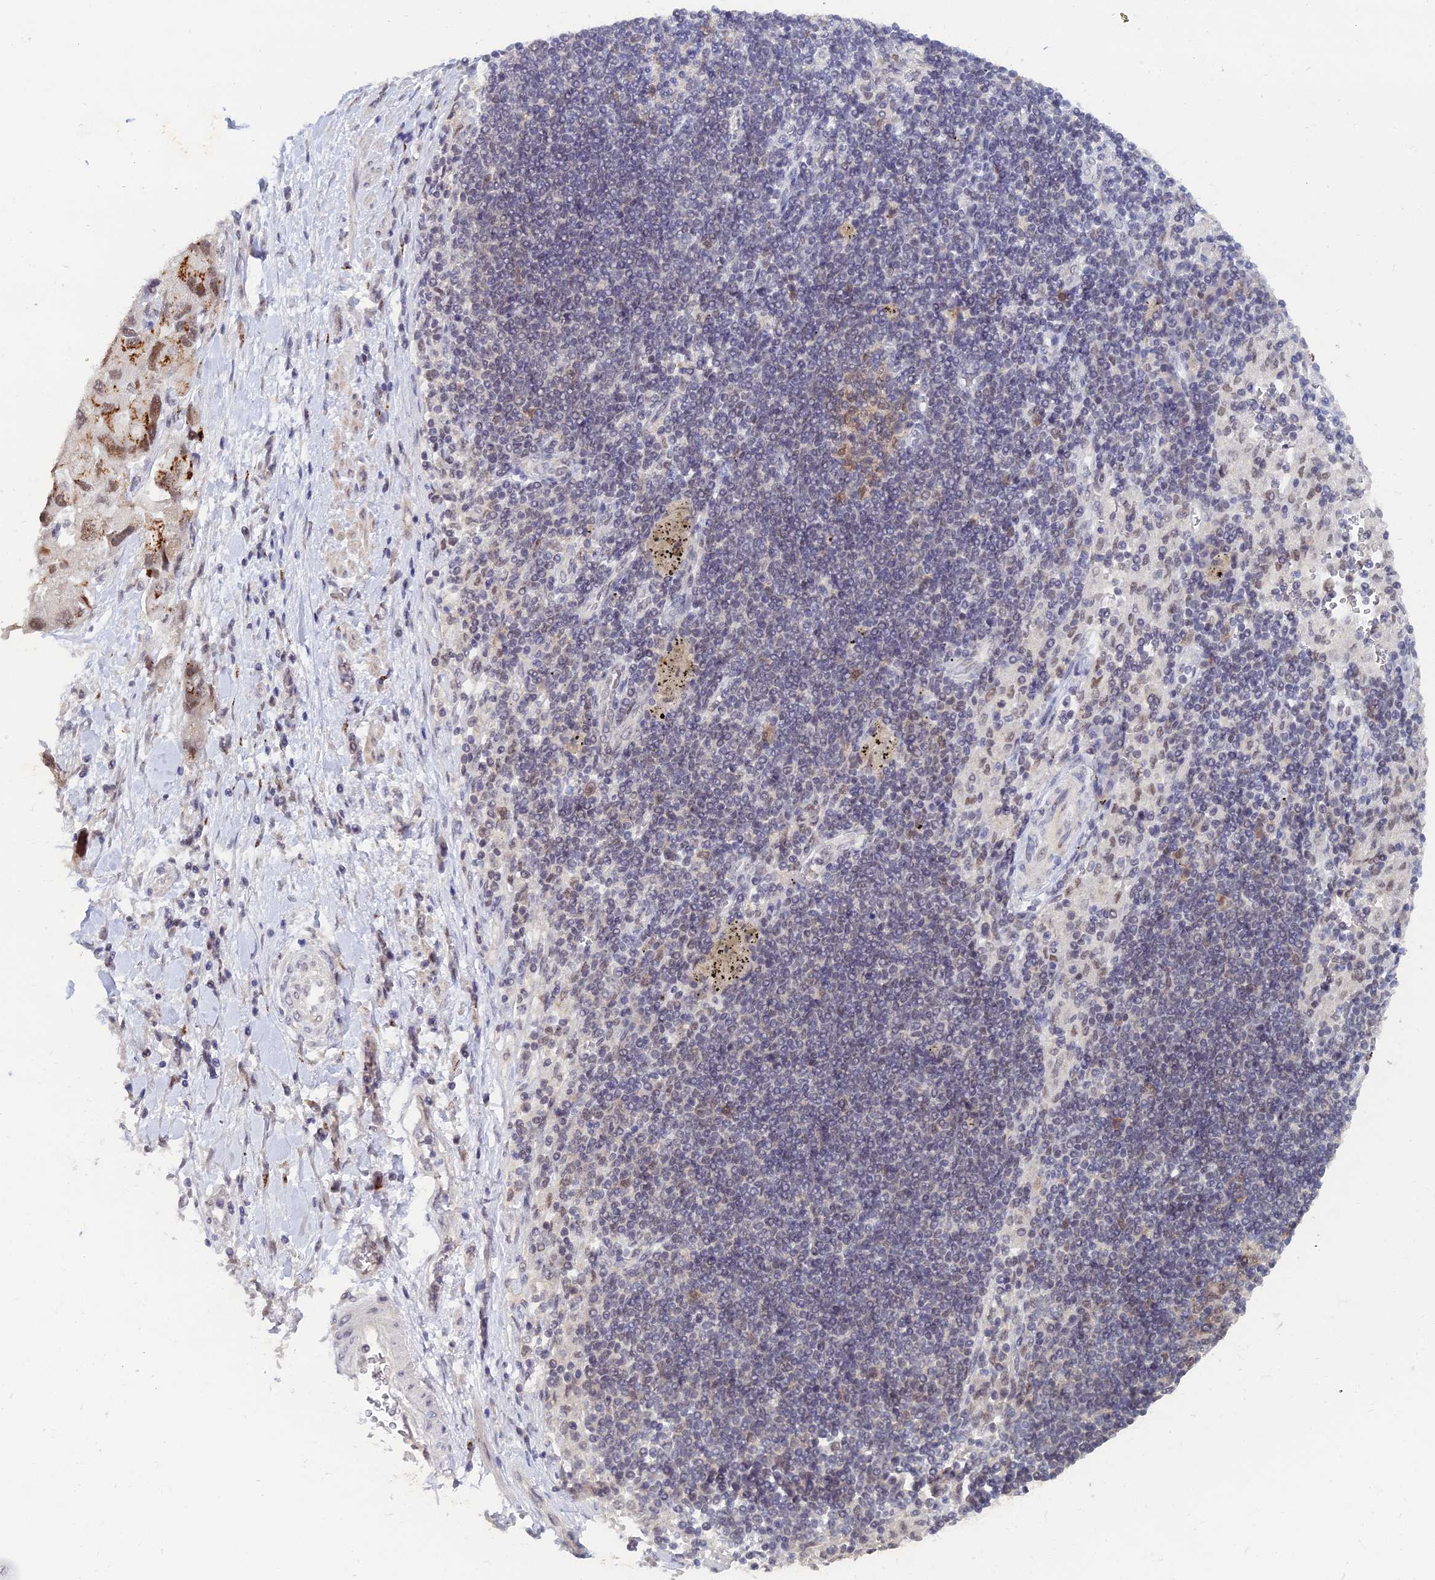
{"staining": {"intensity": "strong", "quantity": "25%-75%", "location": "cytoplasmic/membranous,nuclear"}, "tissue": "lung cancer", "cell_type": "Tumor cells", "image_type": "cancer", "snomed": [{"axis": "morphology", "description": "Adenocarcinoma, NOS"}, {"axis": "topography", "description": "Lung"}], "caption": "A high-resolution image shows immunohistochemistry staining of lung cancer (adenocarcinoma), which displays strong cytoplasmic/membranous and nuclear expression in approximately 25%-75% of tumor cells.", "gene": "THOC3", "patient": {"sex": "female", "age": 54}}